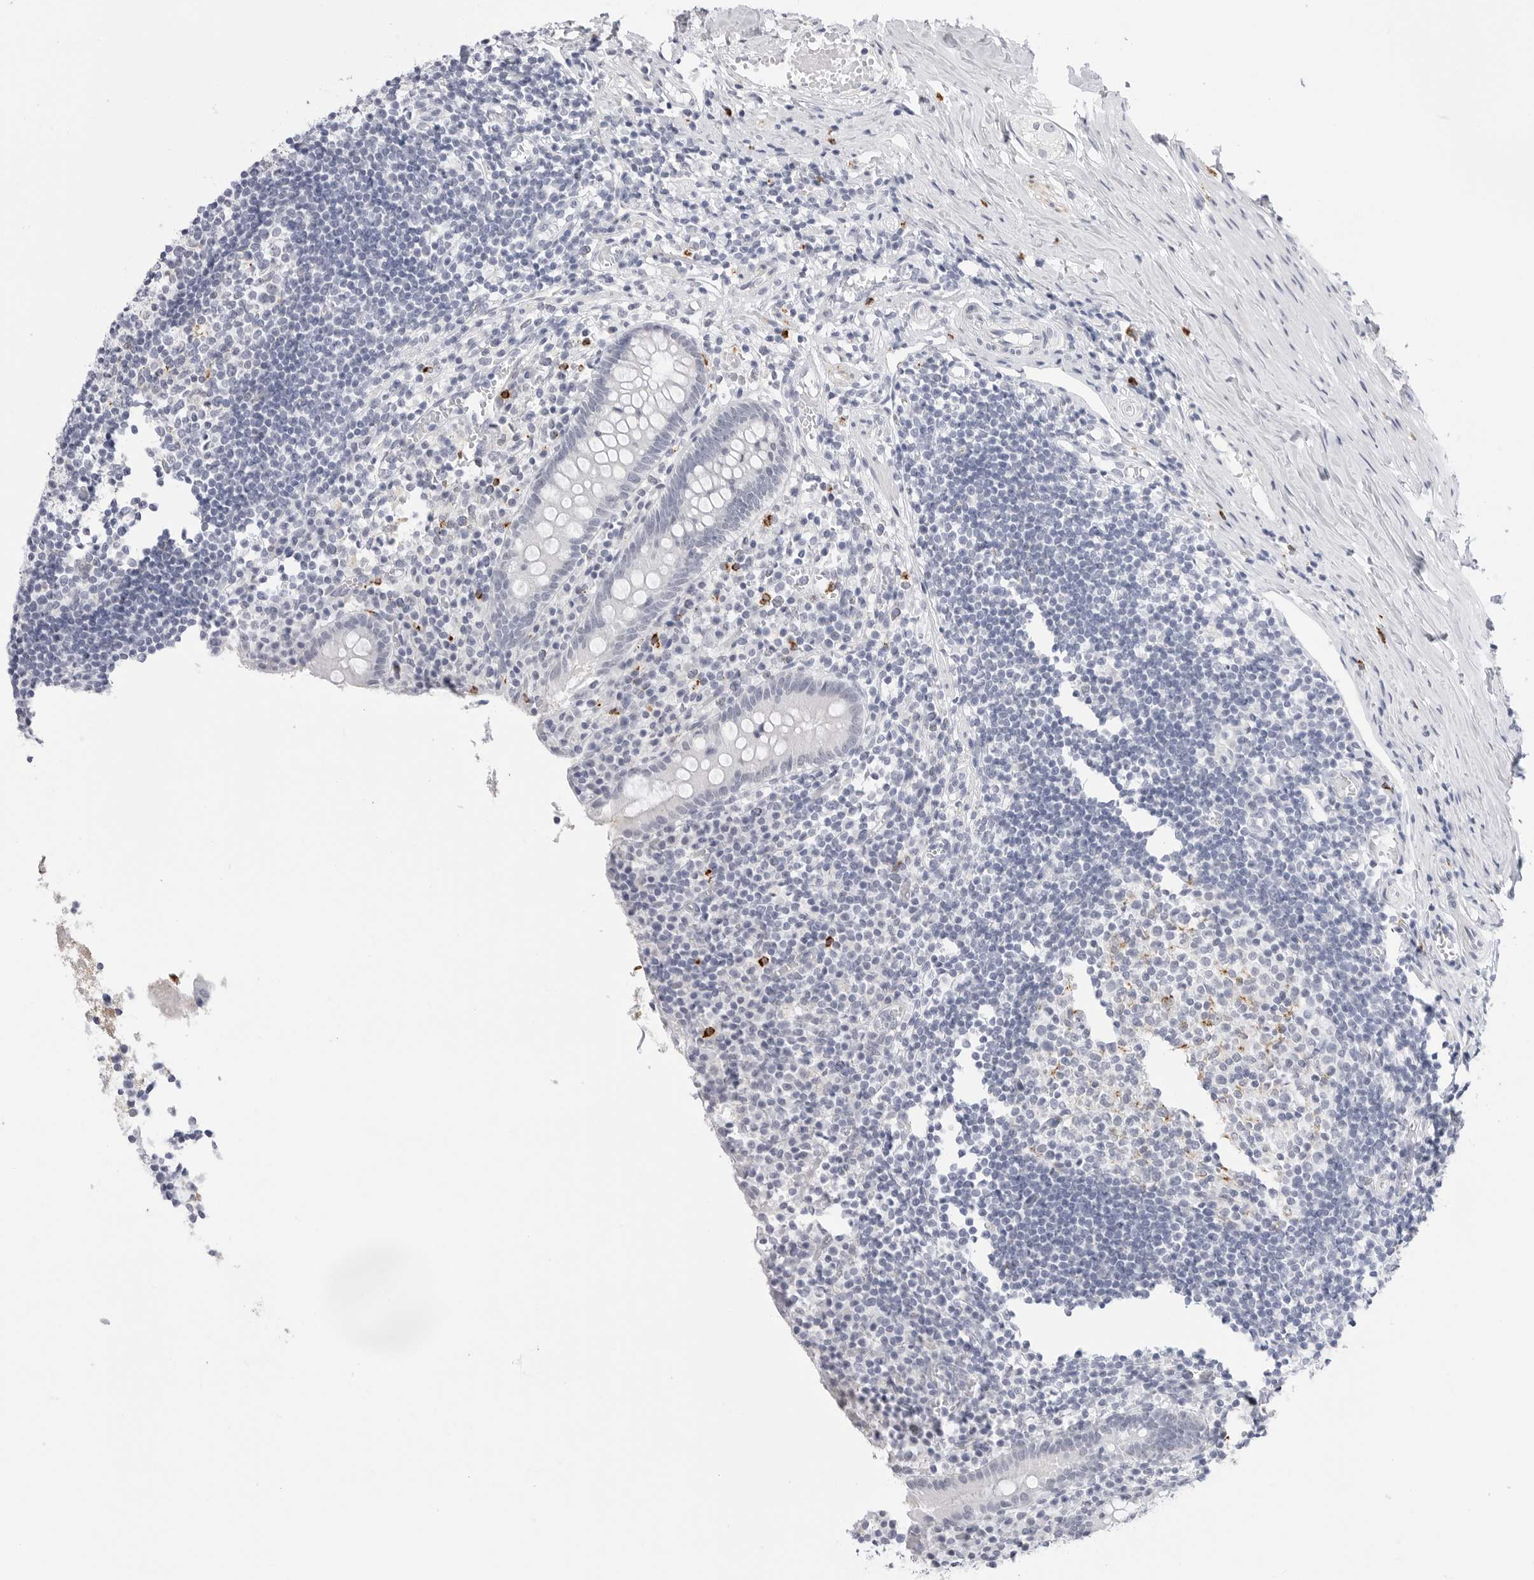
{"staining": {"intensity": "negative", "quantity": "none", "location": "none"}, "tissue": "appendix", "cell_type": "Glandular cells", "image_type": "normal", "snomed": [{"axis": "morphology", "description": "Normal tissue, NOS"}, {"axis": "topography", "description": "Appendix"}], "caption": "A histopathology image of human appendix is negative for staining in glandular cells.", "gene": "HSPB7", "patient": {"sex": "female", "age": 17}}